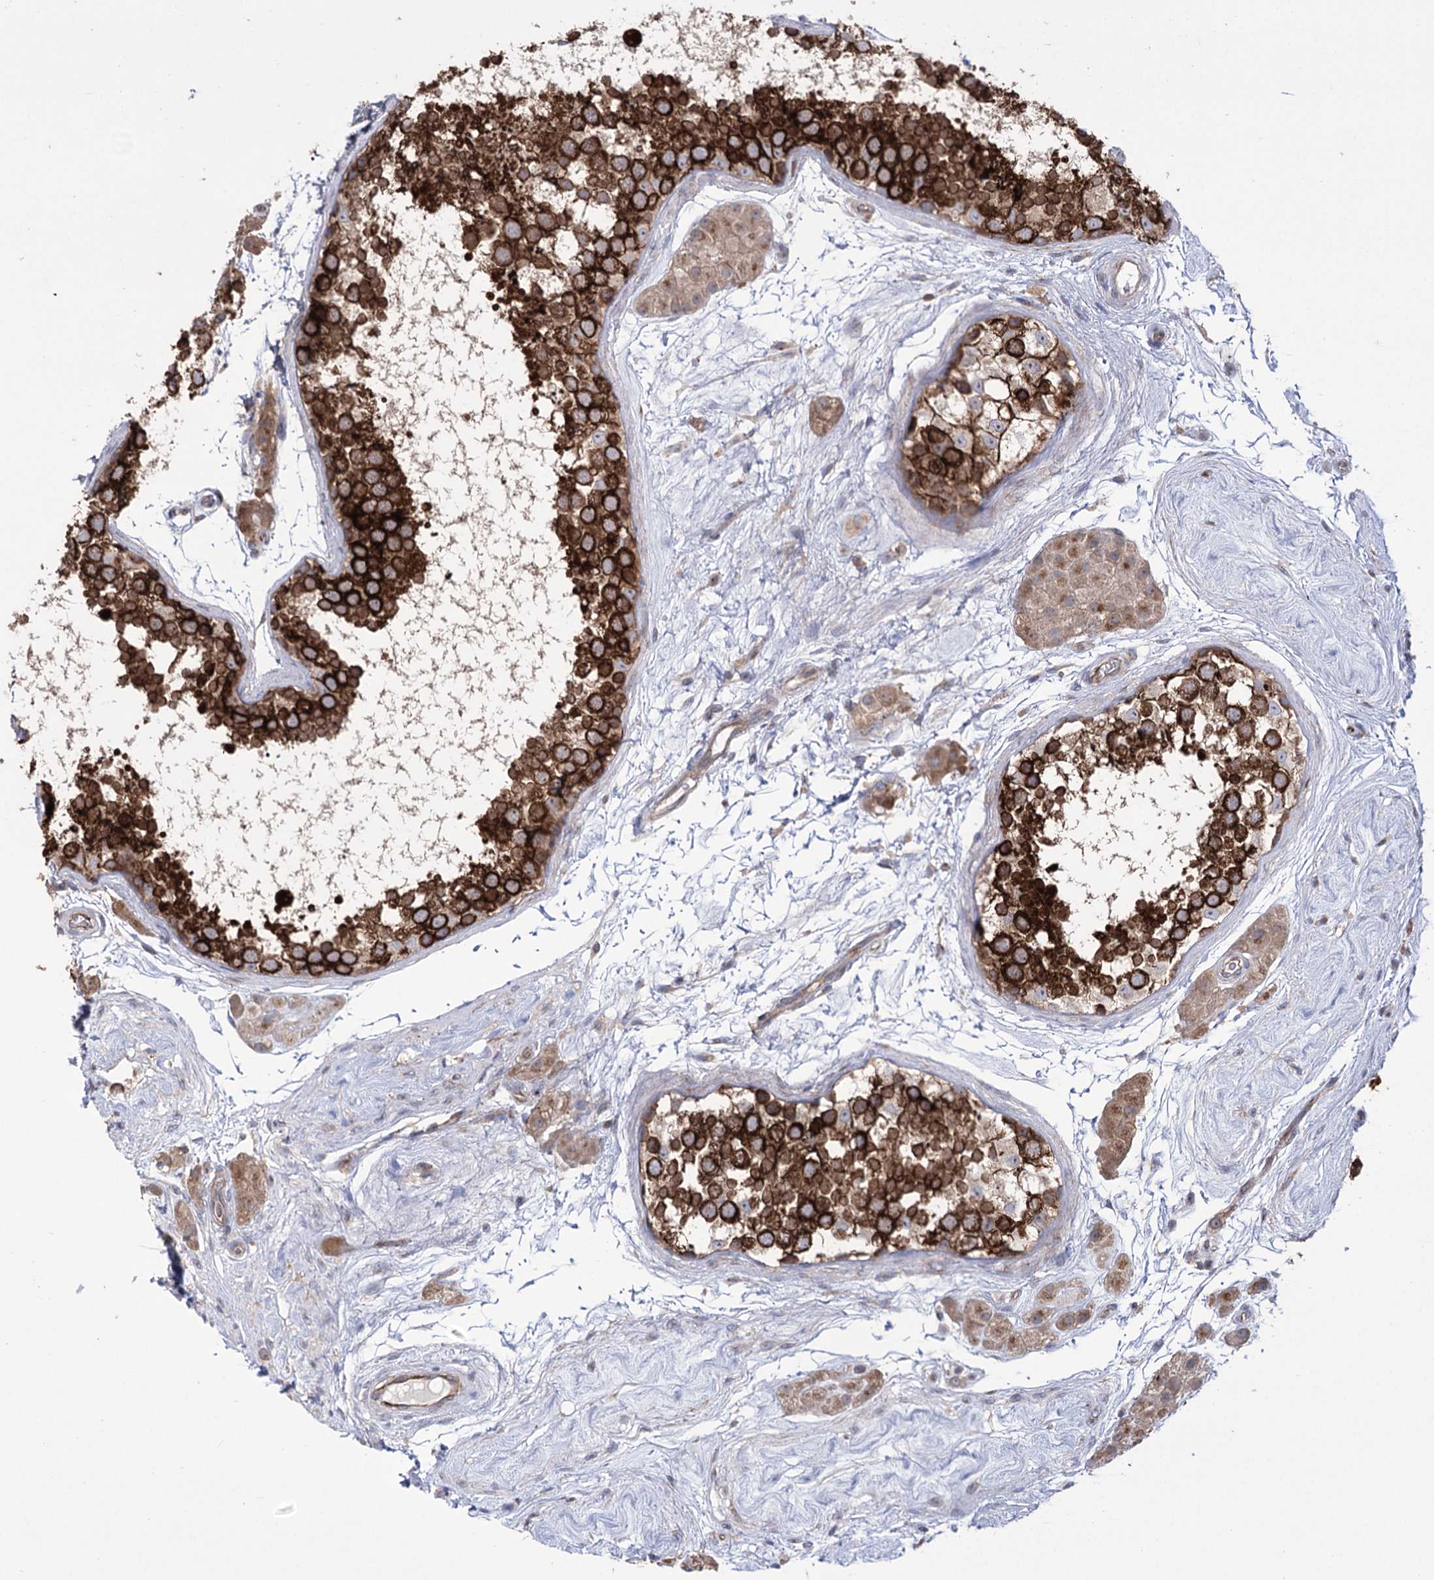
{"staining": {"intensity": "strong", "quantity": ">75%", "location": "cytoplasmic/membranous"}, "tissue": "testis", "cell_type": "Cells in seminiferous ducts", "image_type": "normal", "snomed": [{"axis": "morphology", "description": "Normal tissue, NOS"}, {"axis": "topography", "description": "Testis"}], "caption": "Protein staining displays strong cytoplasmic/membranous staining in approximately >75% of cells in seminiferous ducts in normal testis.", "gene": "ZNF622", "patient": {"sex": "male", "age": 56}}